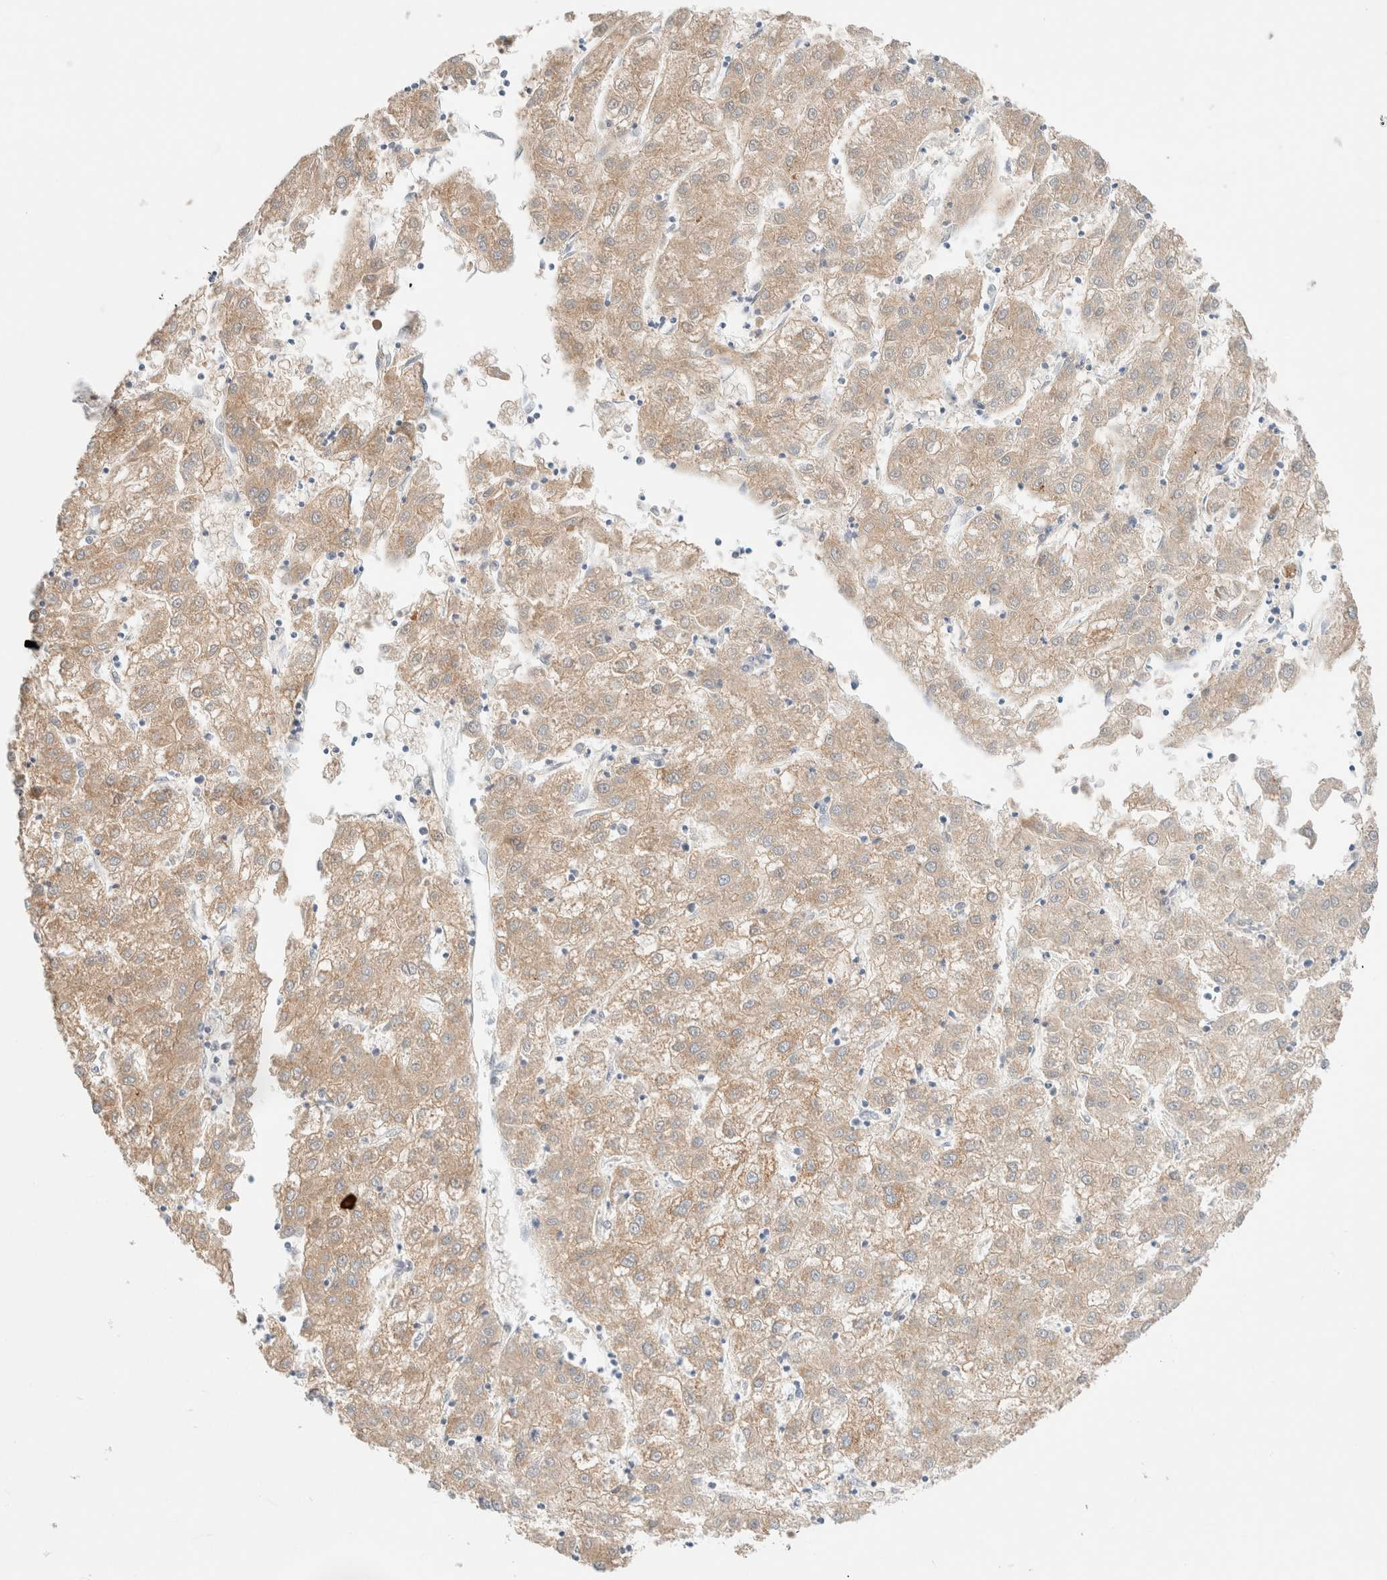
{"staining": {"intensity": "moderate", "quantity": ">75%", "location": "cytoplasmic/membranous"}, "tissue": "liver cancer", "cell_type": "Tumor cells", "image_type": "cancer", "snomed": [{"axis": "morphology", "description": "Carcinoma, Hepatocellular, NOS"}, {"axis": "topography", "description": "Liver"}], "caption": "The image shows staining of liver cancer (hepatocellular carcinoma), revealing moderate cytoplasmic/membranous protein positivity (brown color) within tumor cells.", "gene": "UNC13B", "patient": {"sex": "male", "age": 72}}